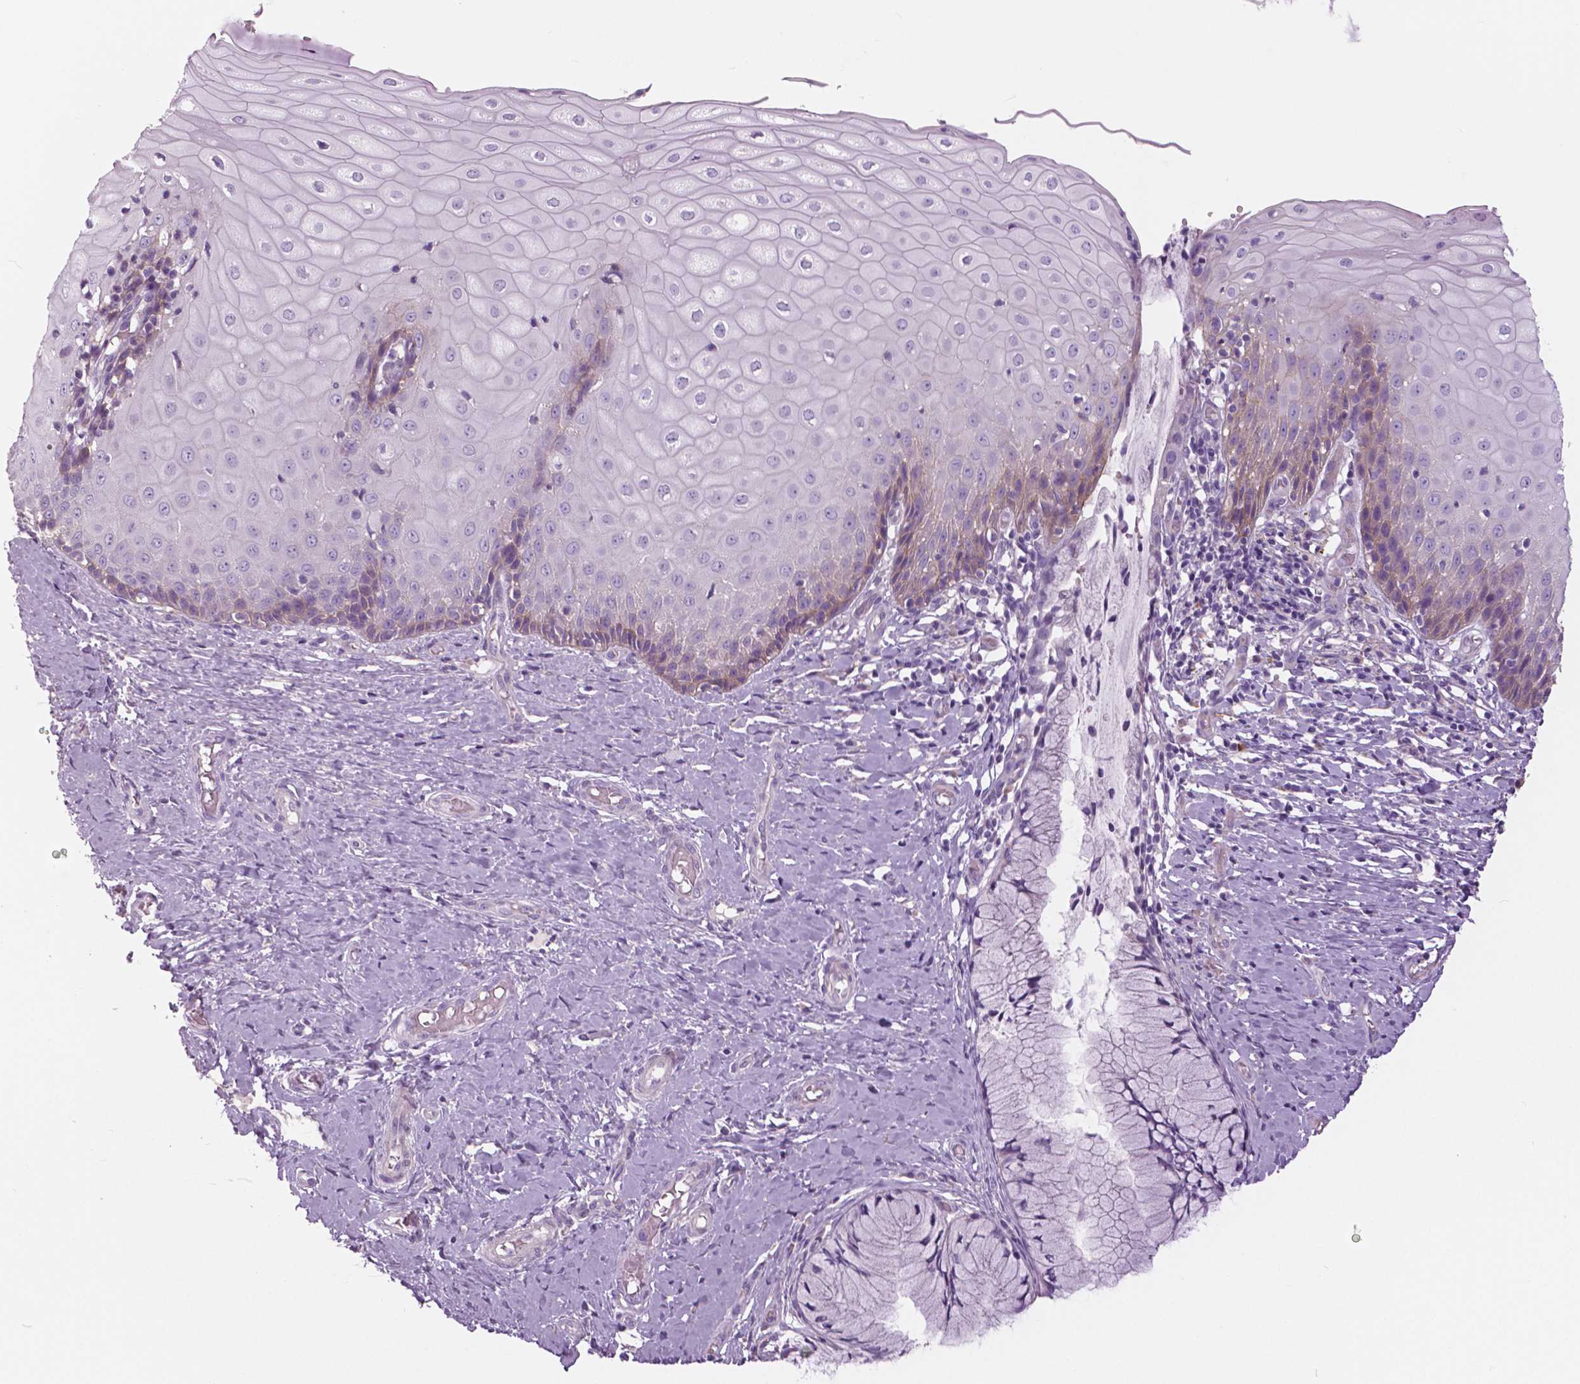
{"staining": {"intensity": "negative", "quantity": "none", "location": "none"}, "tissue": "cervix", "cell_type": "Glandular cells", "image_type": "normal", "snomed": [{"axis": "morphology", "description": "Normal tissue, NOS"}, {"axis": "topography", "description": "Cervix"}], "caption": "This is an immunohistochemistry (IHC) image of benign cervix. There is no staining in glandular cells.", "gene": "SERPINI1", "patient": {"sex": "female", "age": 37}}